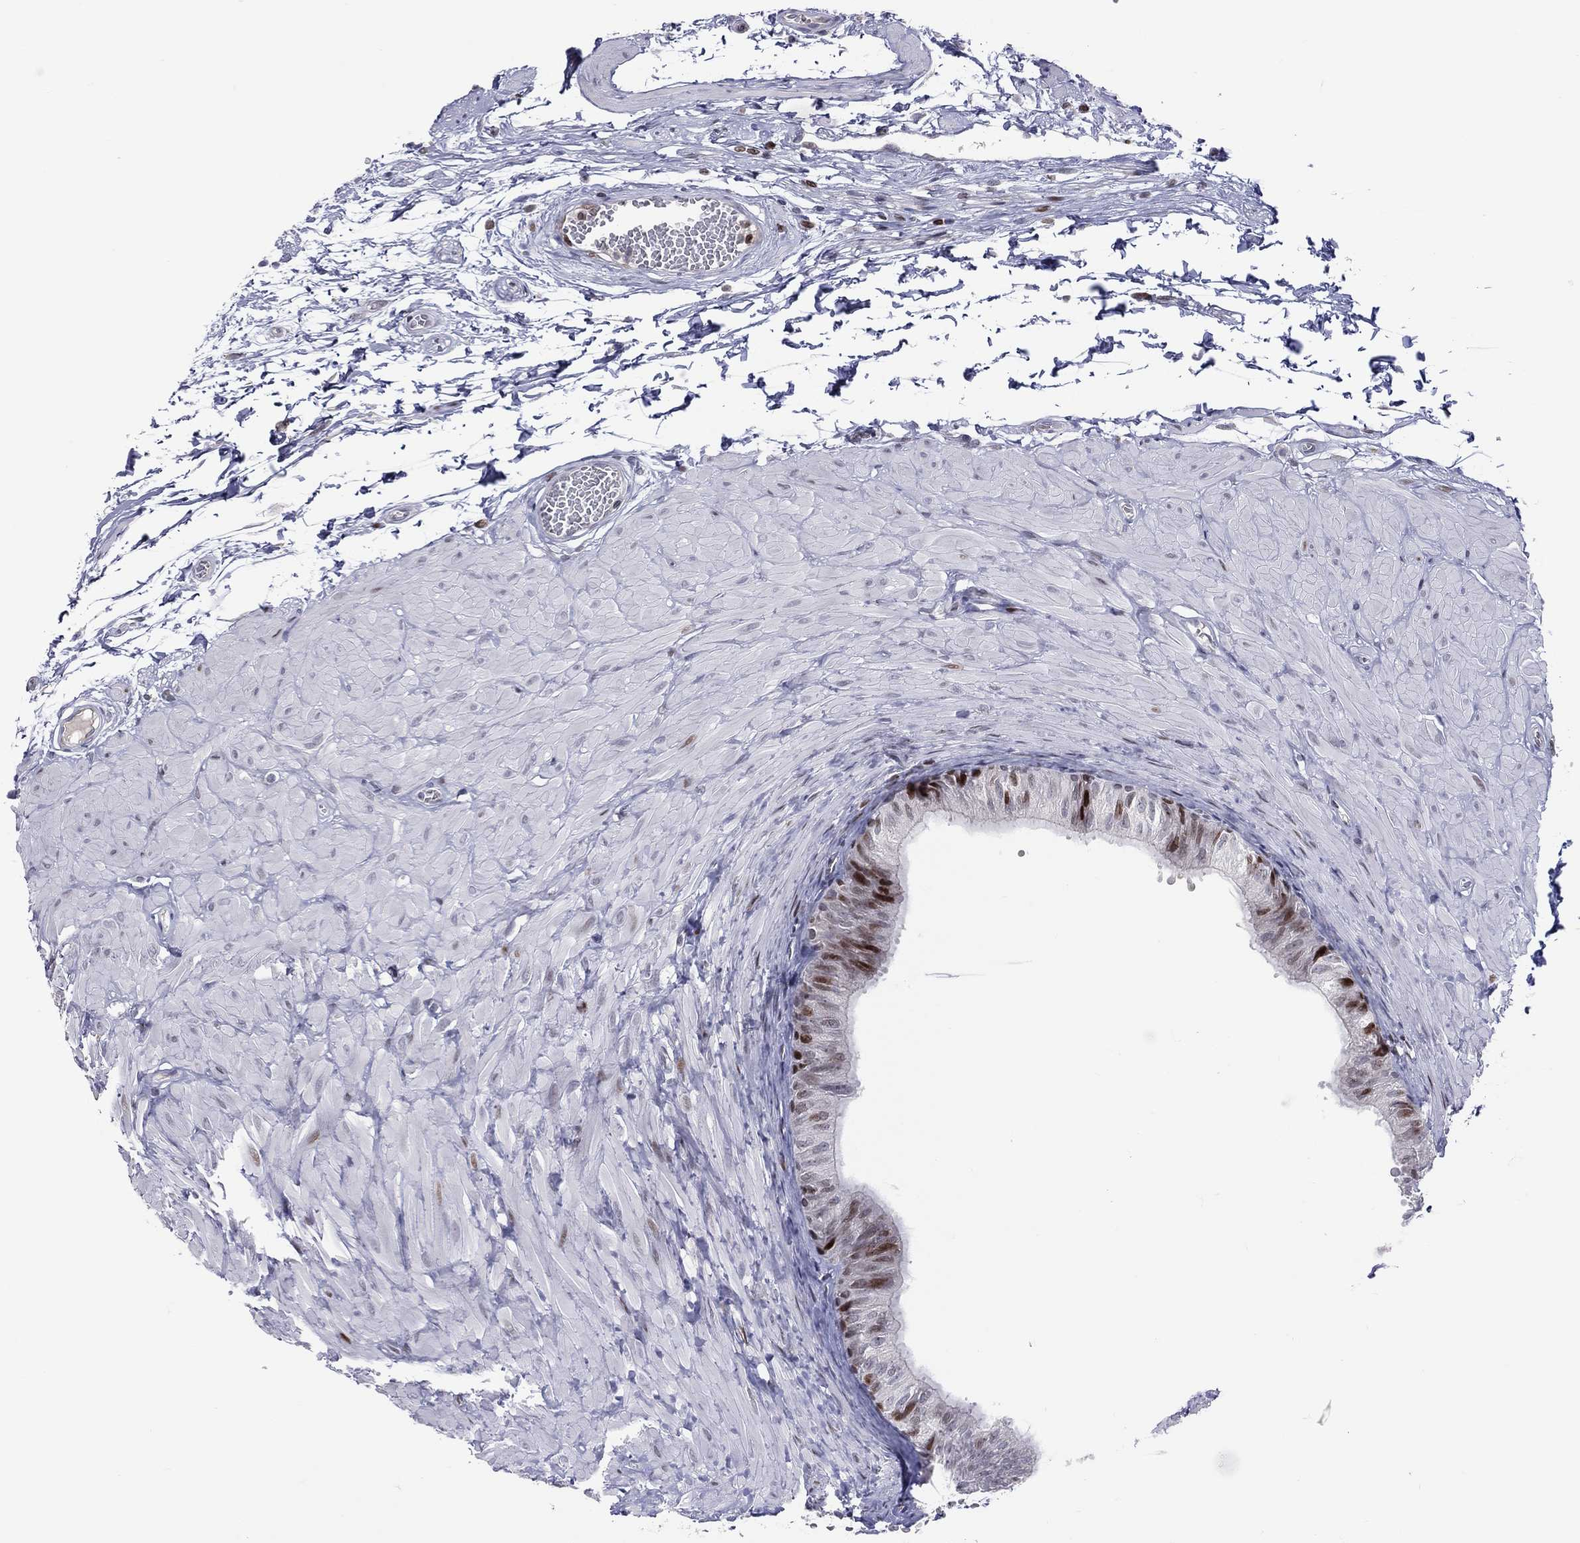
{"staining": {"intensity": "strong", "quantity": "<25%", "location": "nuclear"}, "tissue": "epididymis", "cell_type": "Glandular cells", "image_type": "normal", "snomed": [{"axis": "morphology", "description": "Normal tissue, NOS"}, {"axis": "topography", "description": "Epididymis"}, {"axis": "topography", "description": "Vas deferens"}], "caption": "An immunohistochemistry (IHC) image of normal tissue is shown. Protein staining in brown labels strong nuclear positivity in epididymis within glandular cells.", "gene": "DBF4B", "patient": {"sex": "male", "age": 23}}